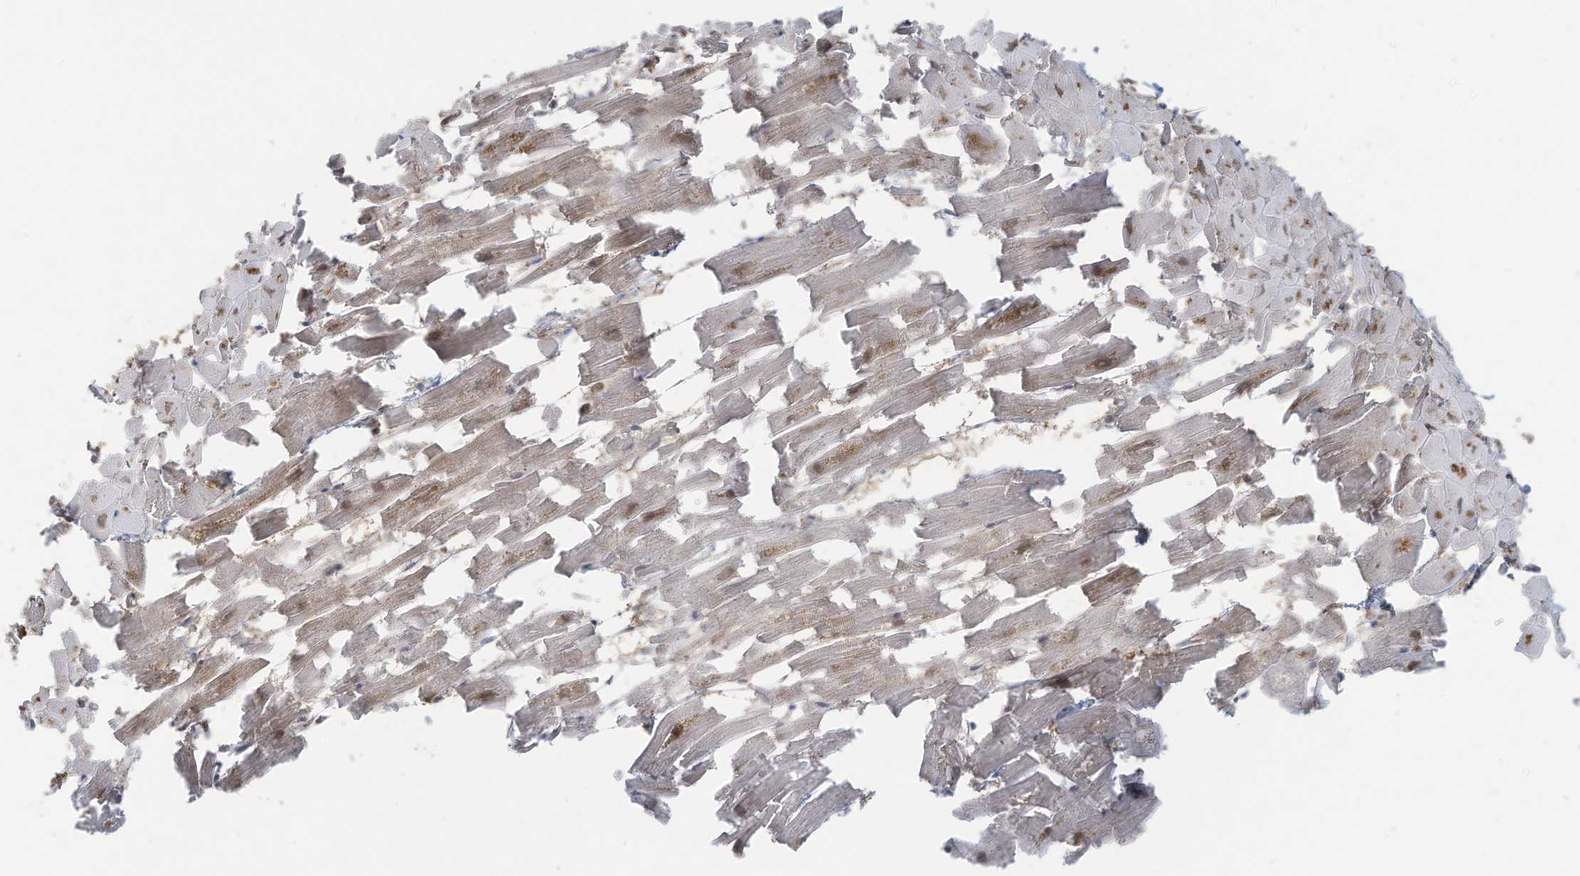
{"staining": {"intensity": "weak", "quantity": "25%-75%", "location": "cytoplasmic/membranous"}, "tissue": "heart muscle", "cell_type": "Cardiomyocytes", "image_type": "normal", "snomed": [{"axis": "morphology", "description": "Normal tissue, NOS"}, {"axis": "topography", "description": "Heart"}], "caption": "High-magnification brightfield microscopy of unremarkable heart muscle stained with DAB (3,3'-diaminobenzidine) (brown) and counterstained with hematoxylin (blue). cardiomyocytes exhibit weak cytoplasmic/membranous expression is present in about25%-75% of cells. (IHC, brightfield microscopy, high magnification).", "gene": "OLA1", "patient": {"sex": "female", "age": 64}}